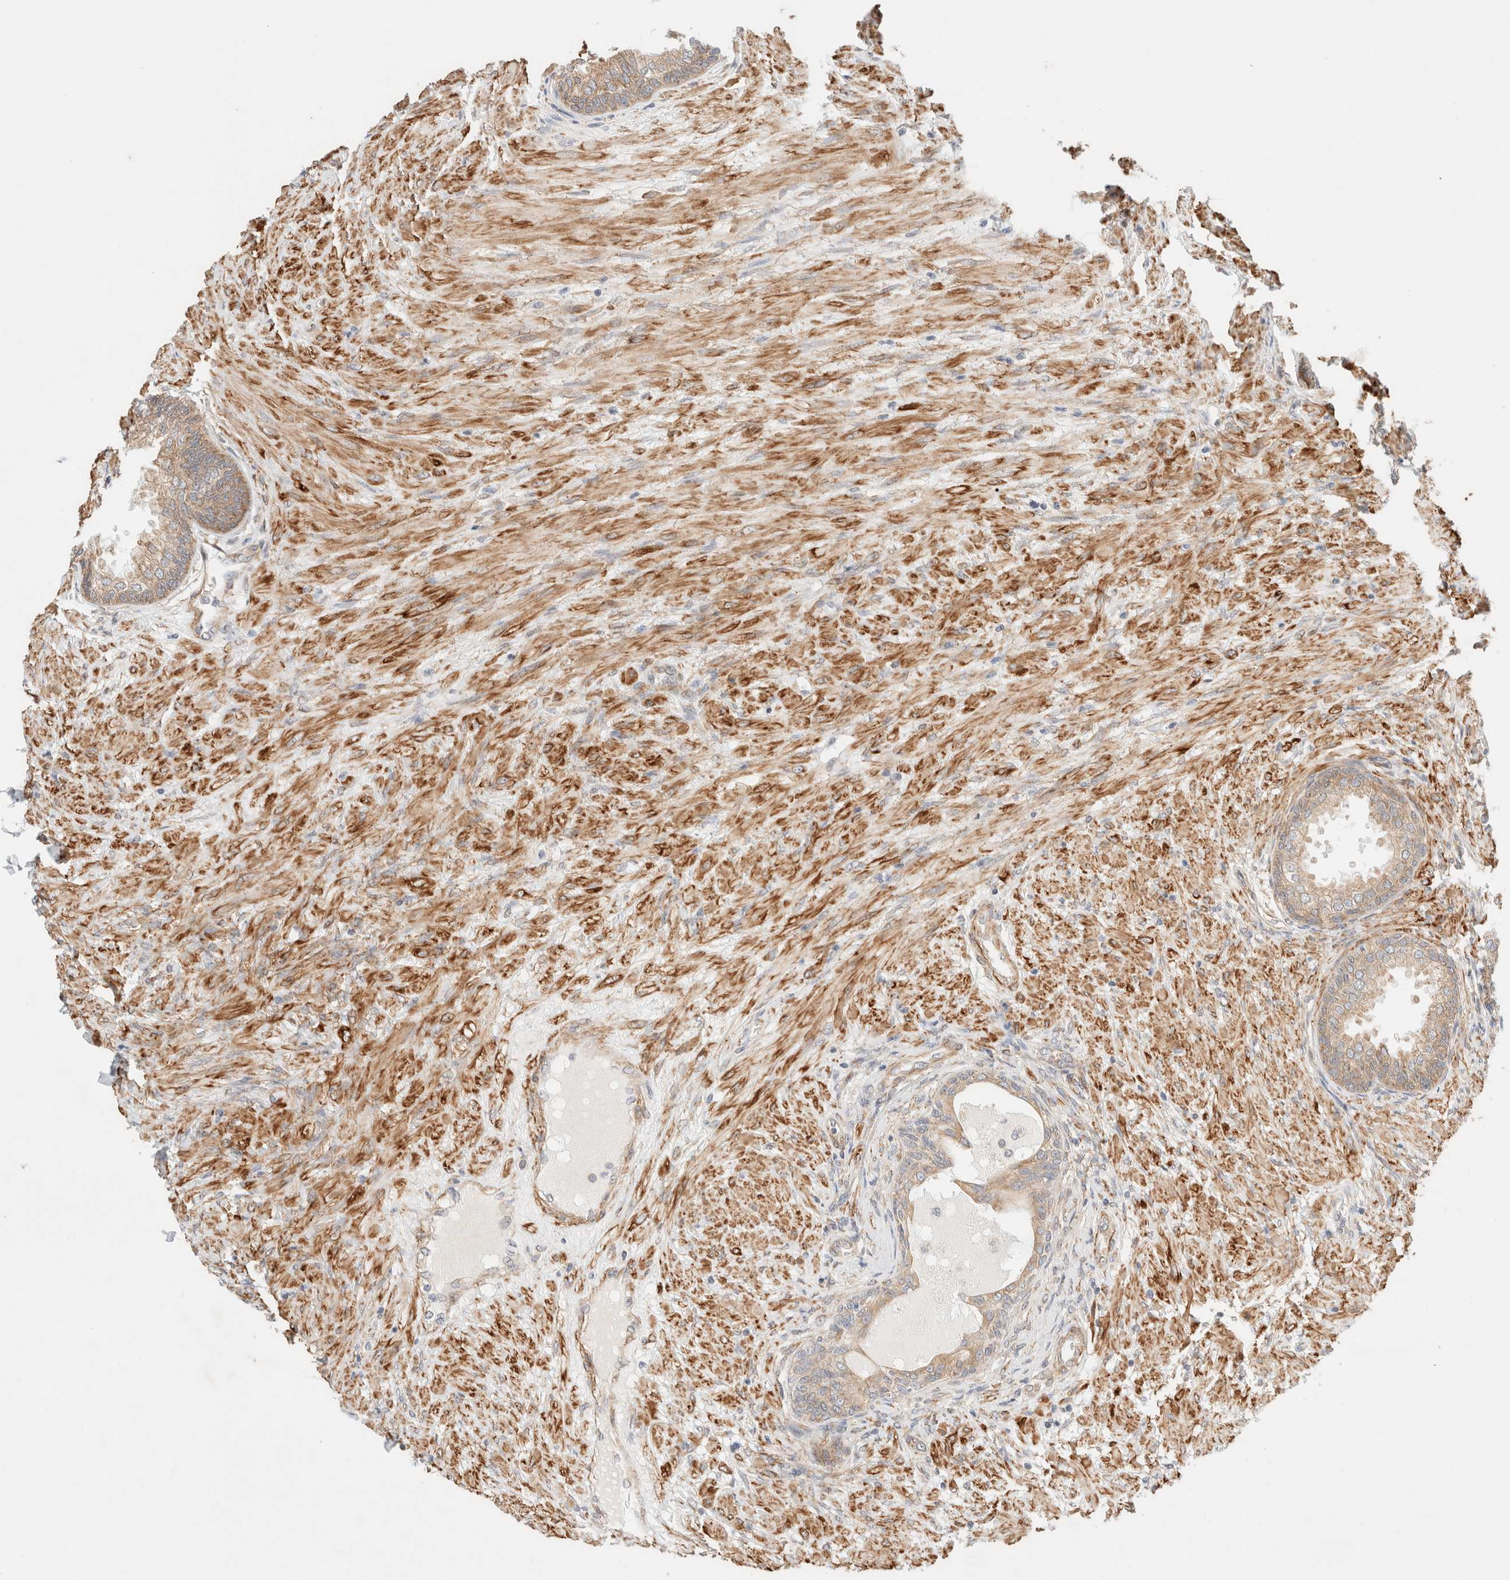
{"staining": {"intensity": "moderate", "quantity": ">75%", "location": "cytoplasmic/membranous"}, "tissue": "prostate", "cell_type": "Glandular cells", "image_type": "normal", "snomed": [{"axis": "morphology", "description": "Normal tissue, NOS"}, {"axis": "topography", "description": "Prostate"}], "caption": "DAB immunohistochemical staining of benign human prostate exhibits moderate cytoplasmic/membranous protein expression in about >75% of glandular cells.", "gene": "RRP15", "patient": {"sex": "male", "age": 76}}